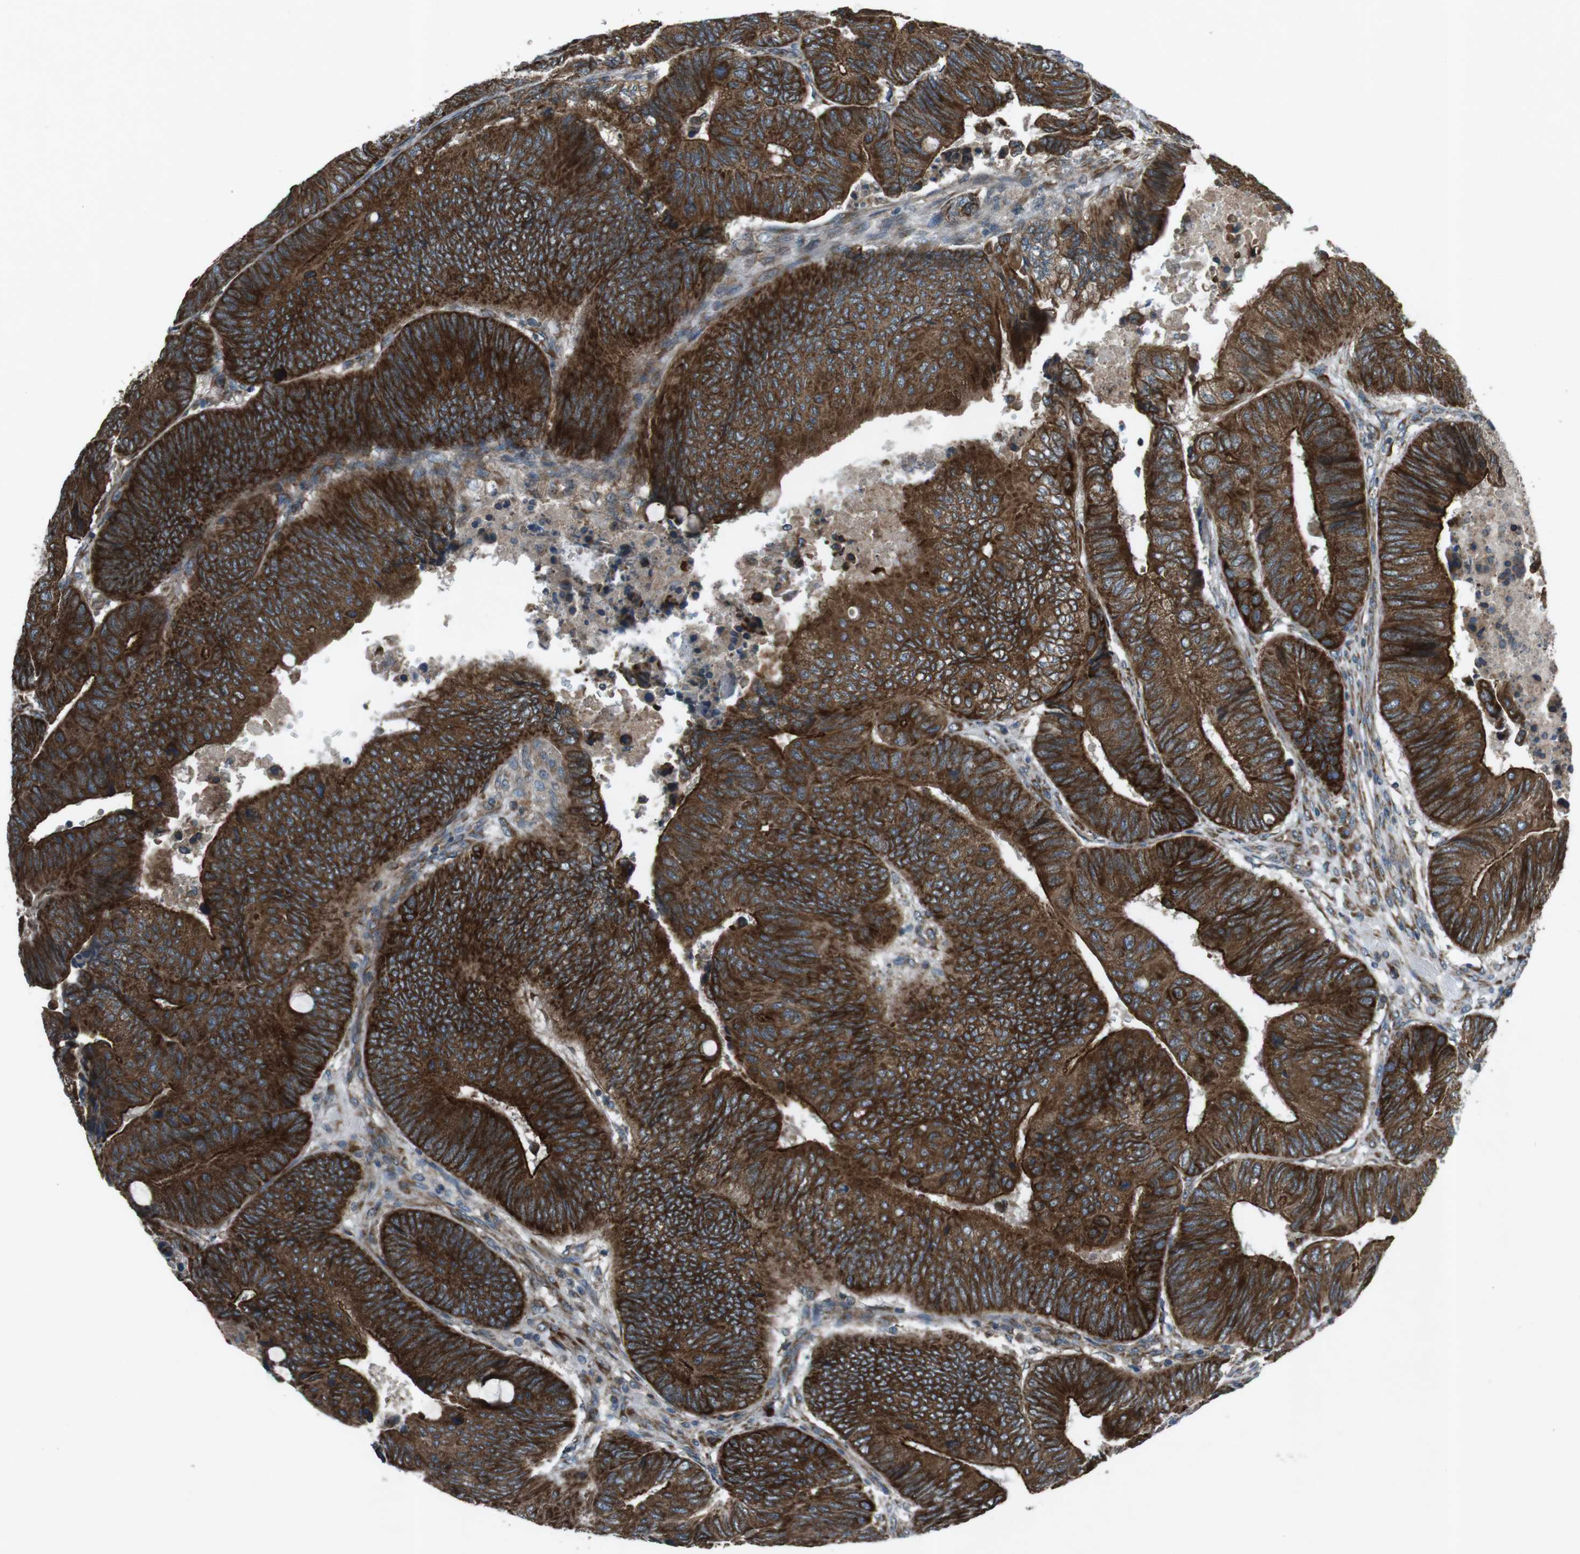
{"staining": {"intensity": "strong", "quantity": ">75%", "location": "cytoplasmic/membranous"}, "tissue": "colorectal cancer", "cell_type": "Tumor cells", "image_type": "cancer", "snomed": [{"axis": "morphology", "description": "Normal tissue, NOS"}, {"axis": "morphology", "description": "Adenocarcinoma, NOS"}, {"axis": "topography", "description": "Rectum"}, {"axis": "topography", "description": "Peripheral nerve tissue"}], "caption": "Immunohistochemistry (IHC) image of colorectal adenocarcinoma stained for a protein (brown), which exhibits high levels of strong cytoplasmic/membranous positivity in approximately >75% of tumor cells.", "gene": "SLC41A1", "patient": {"sex": "male", "age": 92}}